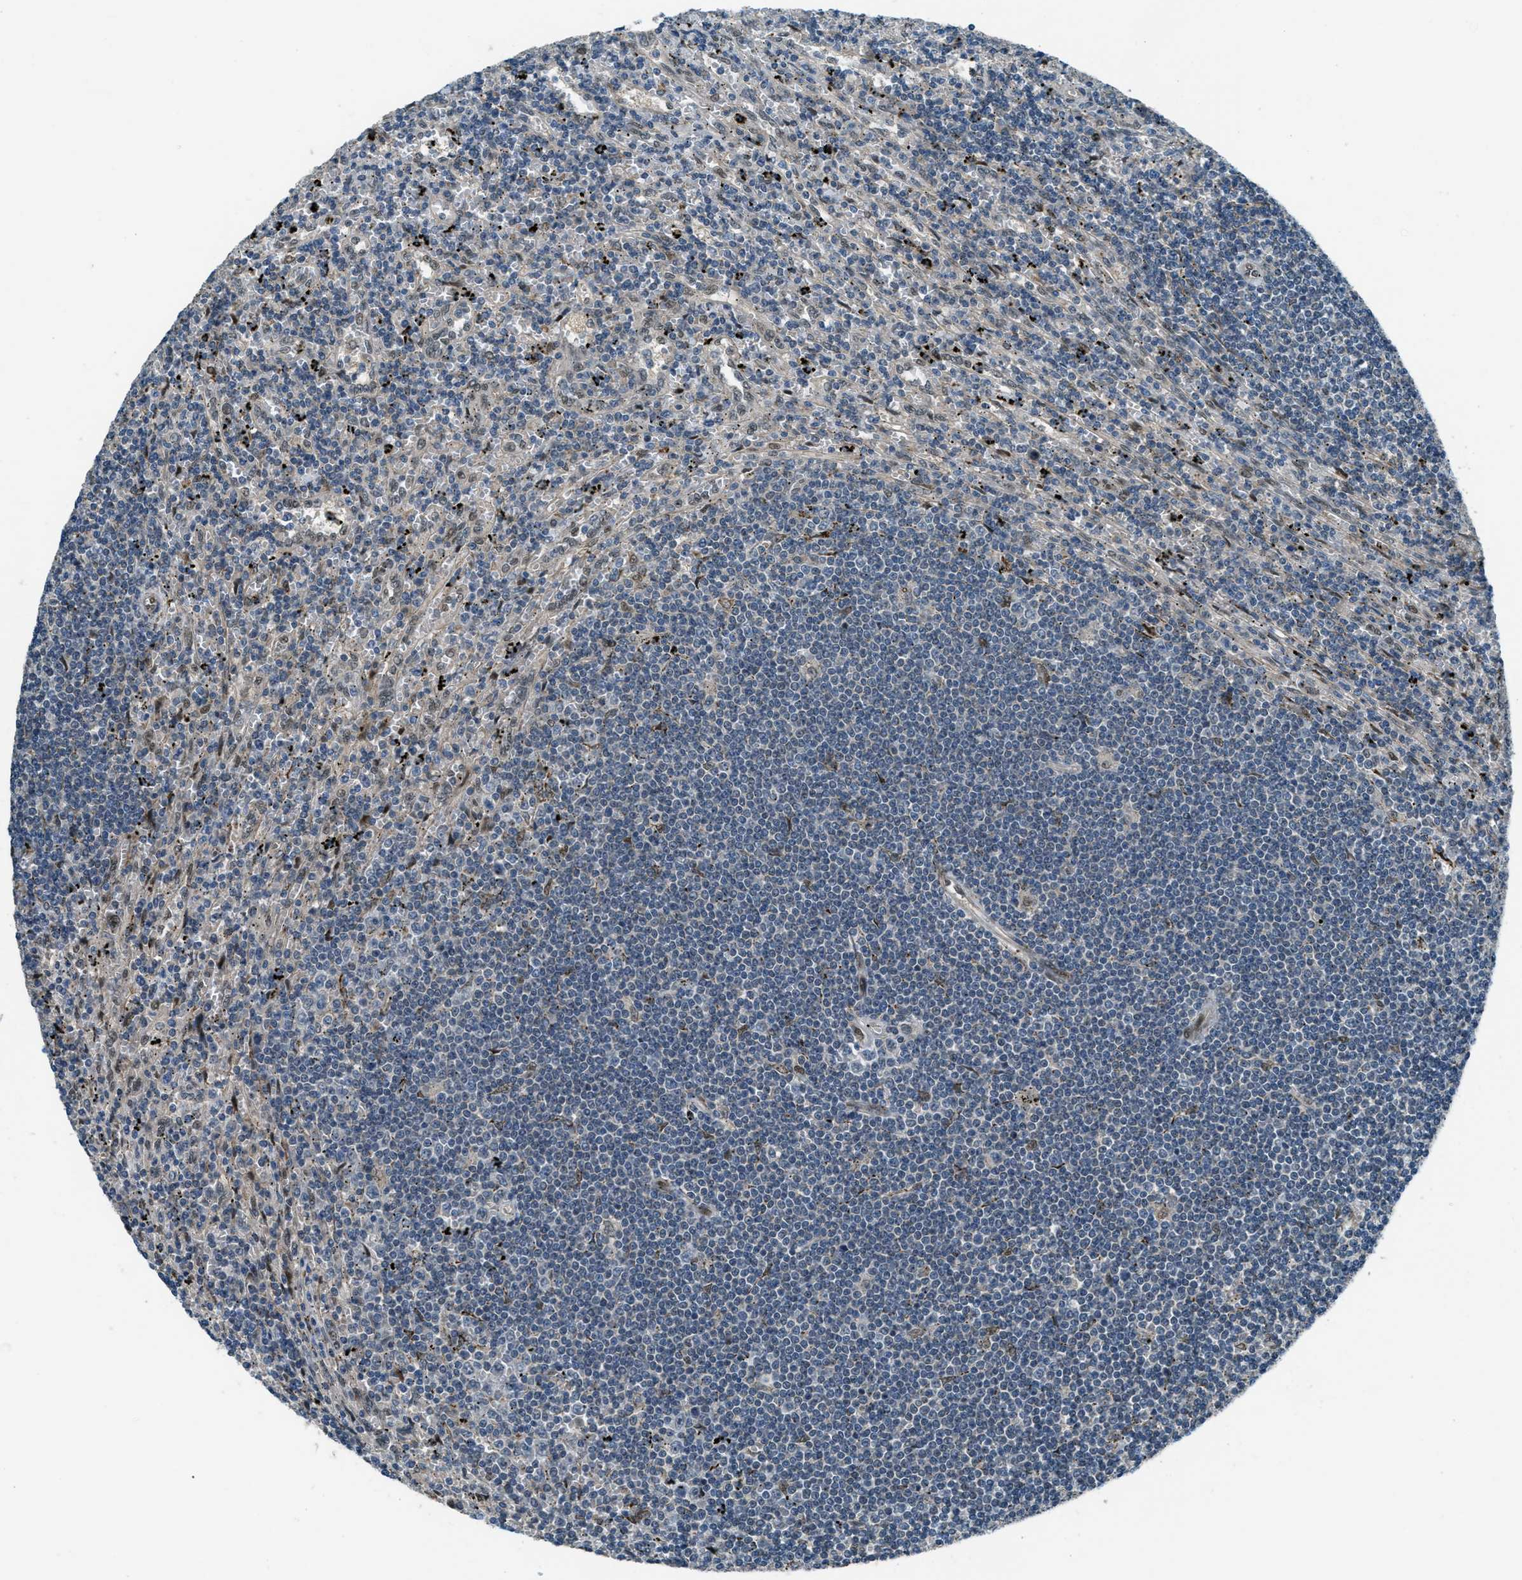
{"staining": {"intensity": "negative", "quantity": "none", "location": "none"}, "tissue": "lymphoma", "cell_type": "Tumor cells", "image_type": "cancer", "snomed": [{"axis": "morphology", "description": "Malignant lymphoma, non-Hodgkin's type, Low grade"}, {"axis": "topography", "description": "Spleen"}], "caption": "A photomicrograph of low-grade malignant lymphoma, non-Hodgkin's type stained for a protein displays no brown staining in tumor cells. (DAB immunohistochemistry (IHC) with hematoxylin counter stain).", "gene": "NPEPL1", "patient": {"sex": "male", "age": 76}}